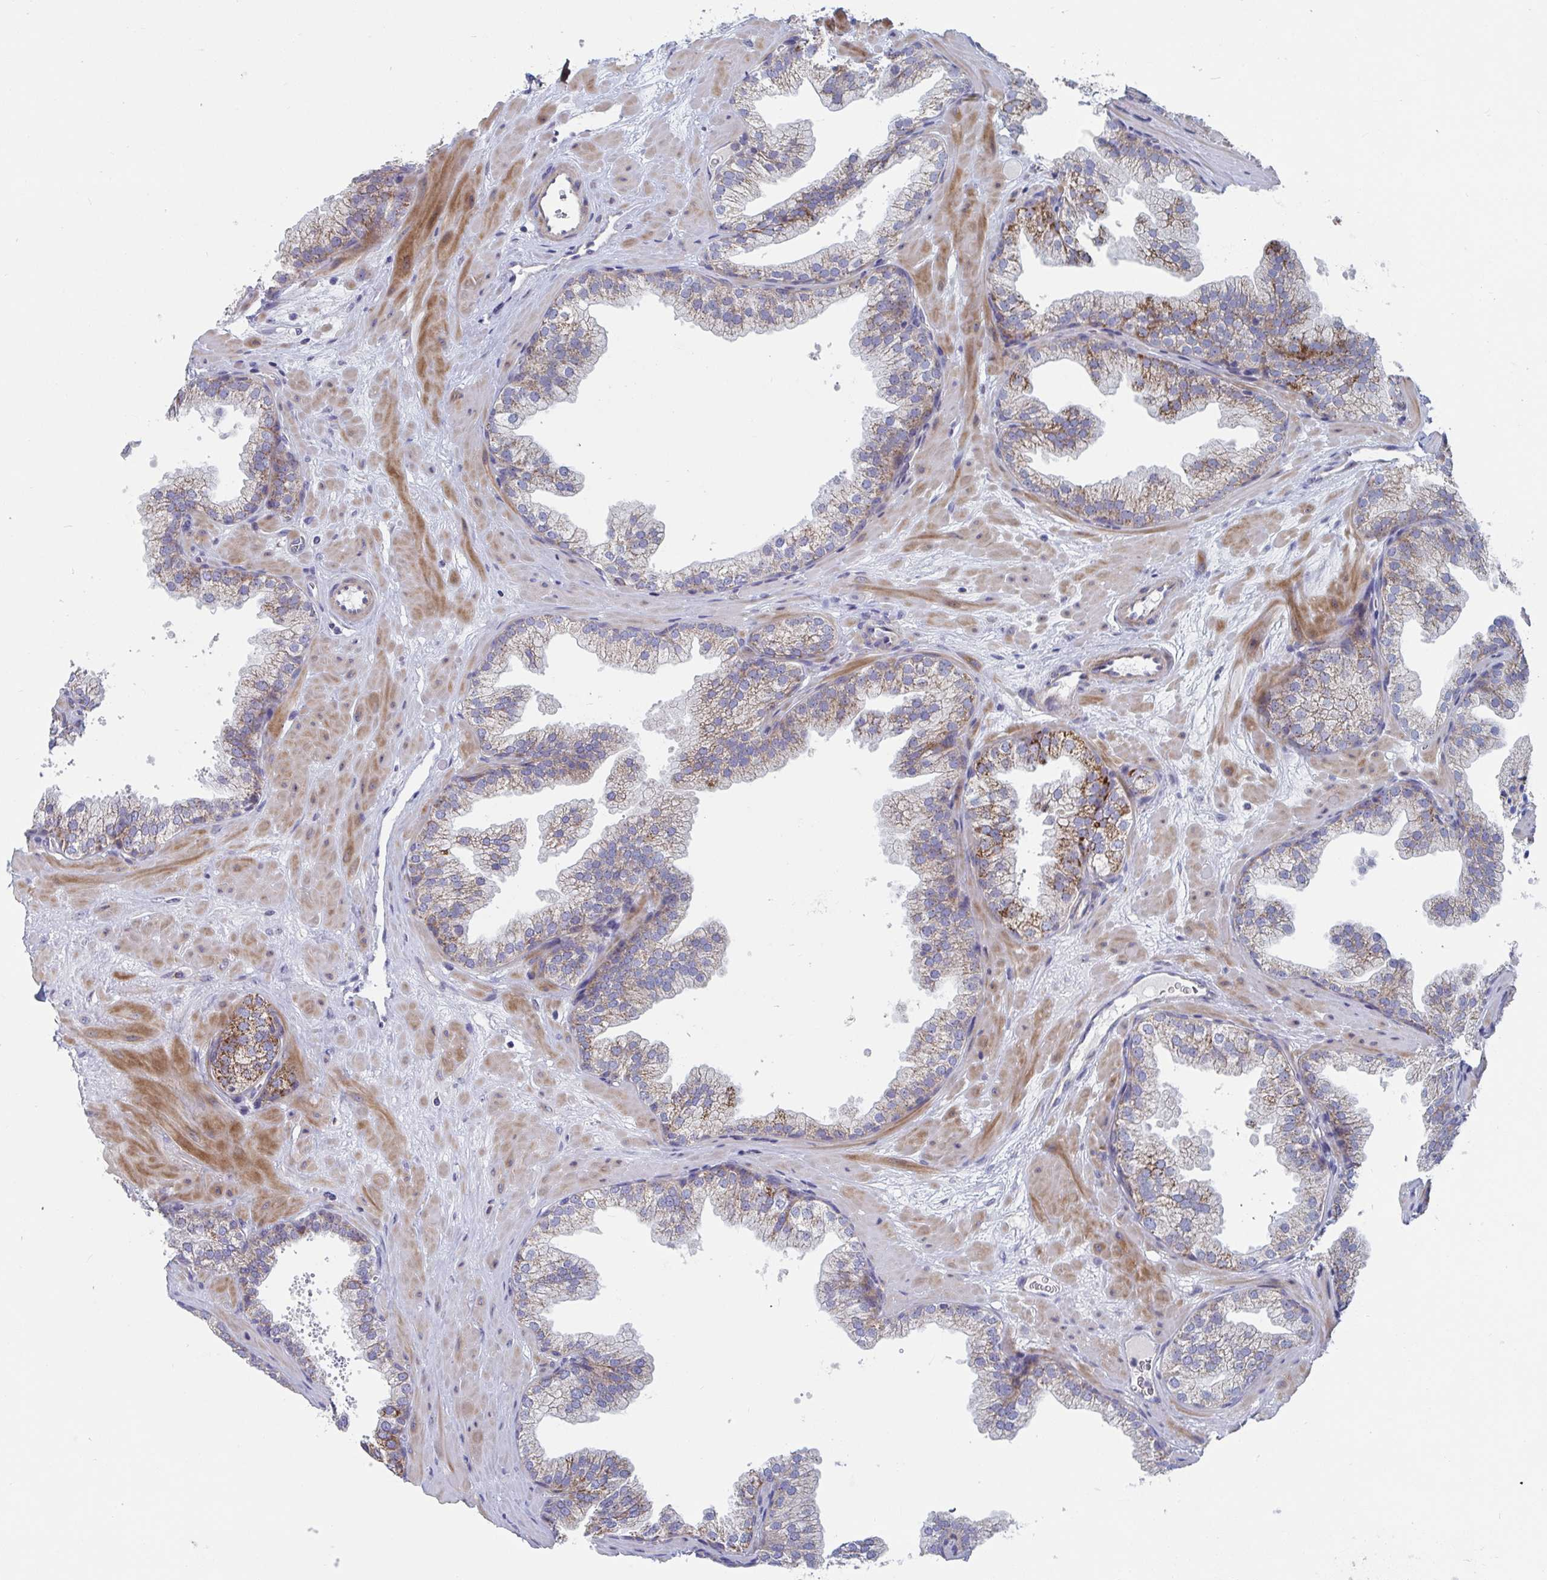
{"staining": {"intensity": "strong", "quantity": "<25%", "location": "cytoplasmic/membranous"}, "tissue": "prostate", "cell_type": "Glandular cells", "image_type": "normal", "snomed": [{"axis": "morphology", "description": "Normal tissue, NOS"}, {"axis": "topography", "description": "Prostate"}], "caption": "Immunohistochemical staining of normal human prostate exhibits <25% levels of strong cytoplasmic/membranous protein expression in approximately <25% of glandular cells.", "gene": "MRPL53", "patient": {"sex": "male", "age": 37}}